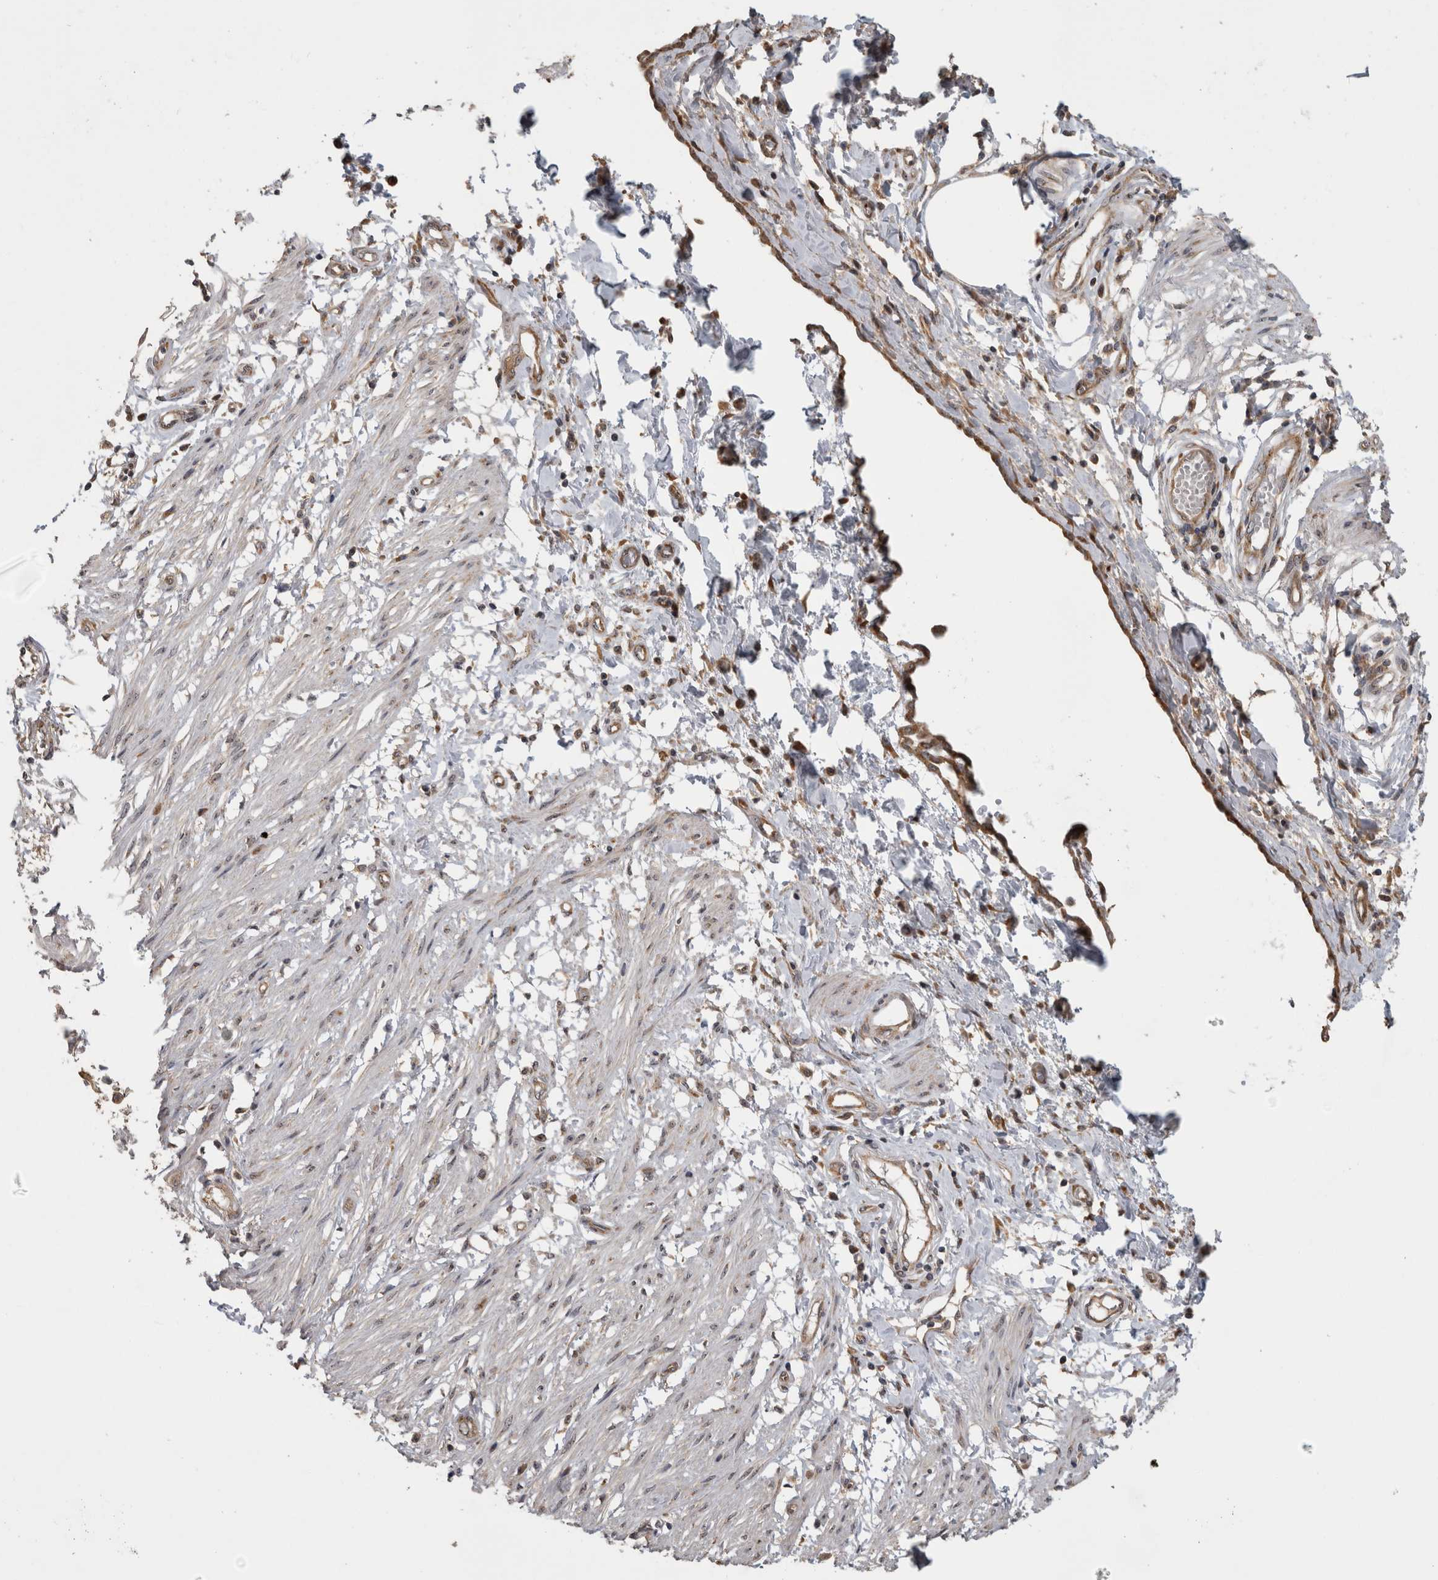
{"staining": {"intensity": "weak", "quantity": "<25%", "location": "cytoplasmic/membranous"}, "tissue": "smooth muscle", "cell_type": "Smooth muscle cells", "image_type": "normal", "snomed": [{"axis": "morphology", "description": "Normal tissue, NOS"}, {"axis": "morphology", "description": "Adenocarcinoma, NOS"}, {"axis": "topography", "description": "Smooth muscle"}, {"axis": "topography", "description": "Colon"}], "caption": "Protein analysis of benign smooth muscle reveals no significant expression in smooth muscle cells.", "gene": "ATXN2", "patient": {"sex": "male", "age": 14}}